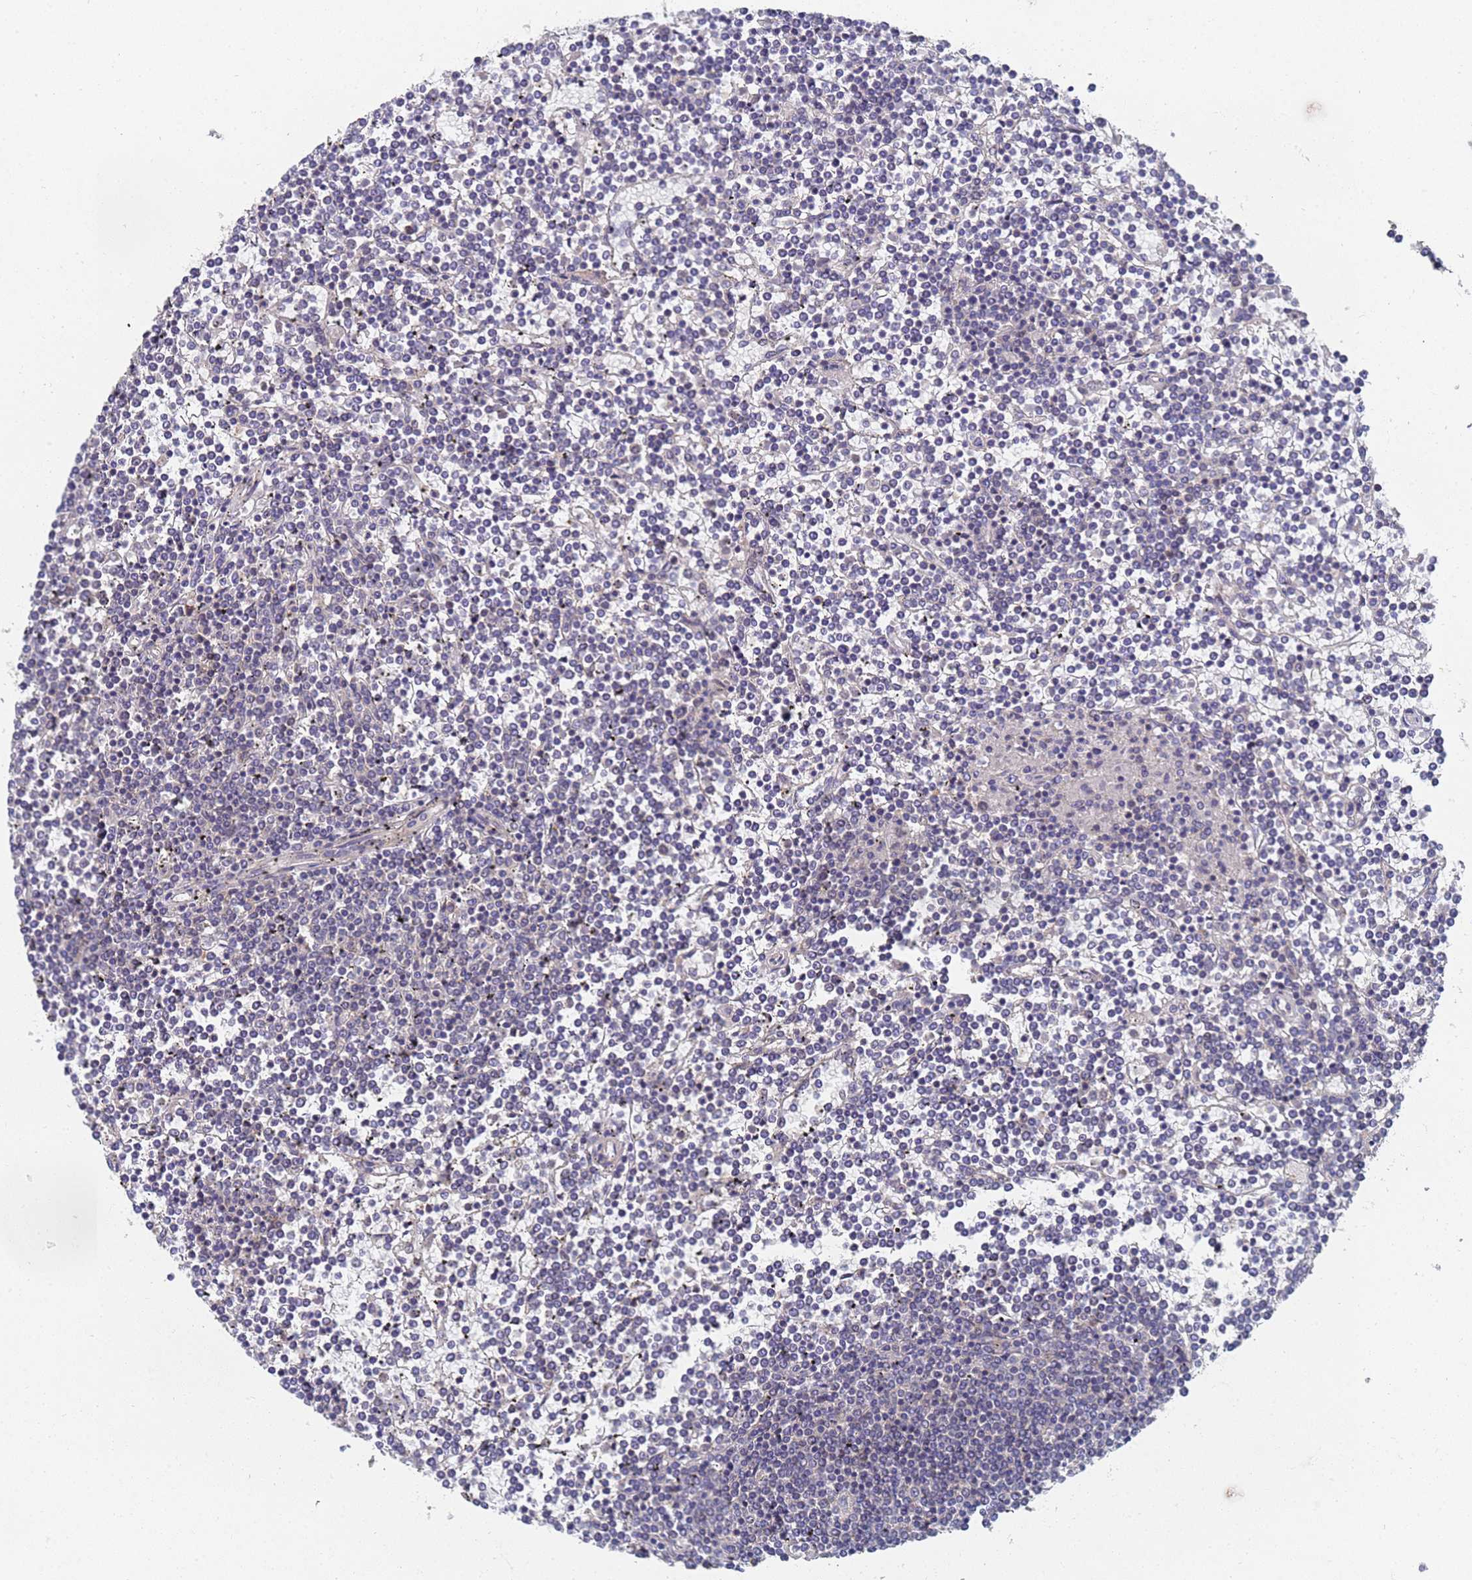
{"staining": {"intensity": "negative", "quantity": "none", "location": "none"}, "tissue": "lymphoma", "cell_type": "Tumor cells", "image_type": "cancer", "snomed": [{"axis": "morphology", "description": "Malignant lymphoma, non-Hodgkin's type, Low grade"}, {"axis": "topography", "description": "Spleen"}], "caption": "IHC micrograph of human lymphoma stained for a protein (brown), which demonstrates no expression in tumor cells. (Stains: DAB (3,3'-diaminobenzidine) immunohistochemistry (IHC) with hematoxylin counter stain, Microscopy: brightfield microscopy at high magnification).", "gene": "ALS2CL", "patient": {"sex": "female", "age": 19}}